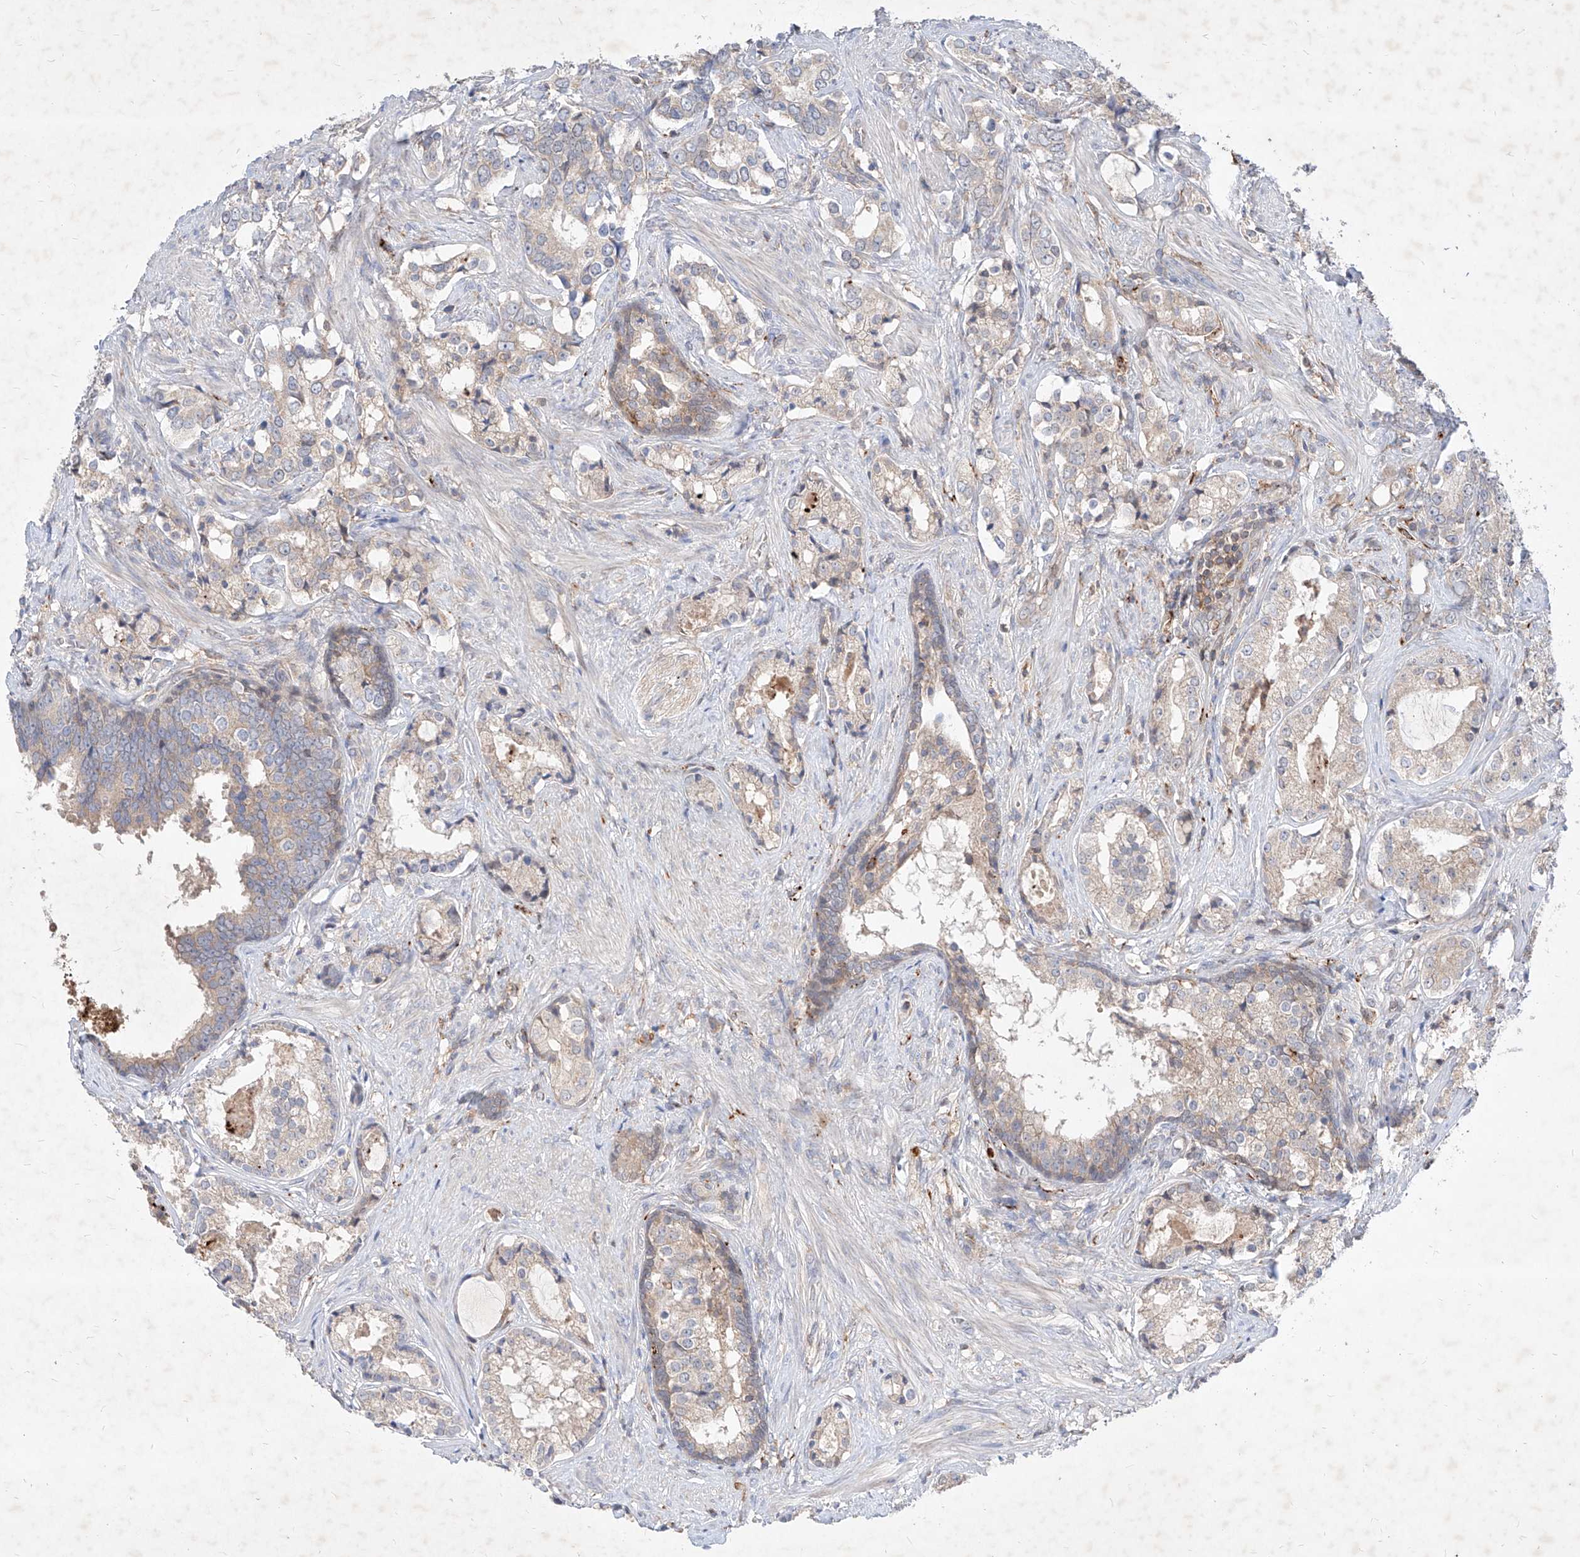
{"staining": {"intensity": "weak", "quantity": "<25%", "location": "cytoplasmic/membranous"}, "tissue": "prostate cancer", "cell_type": "Tumor cells", "image_type": "cancer", "snomed": [{"axis": "morphology", "description": "Adenocarcinoma, High grade"}, {"axis": "topography", "description": "Prostate"}], "caption": "A photomicrograph of prostate cancer (high-grade adenocarcinoma) stained for a protein displays no brown staining in tumor cells.", "gene": "TSNAX", "patient": {"sex": "male", "age": 58}}